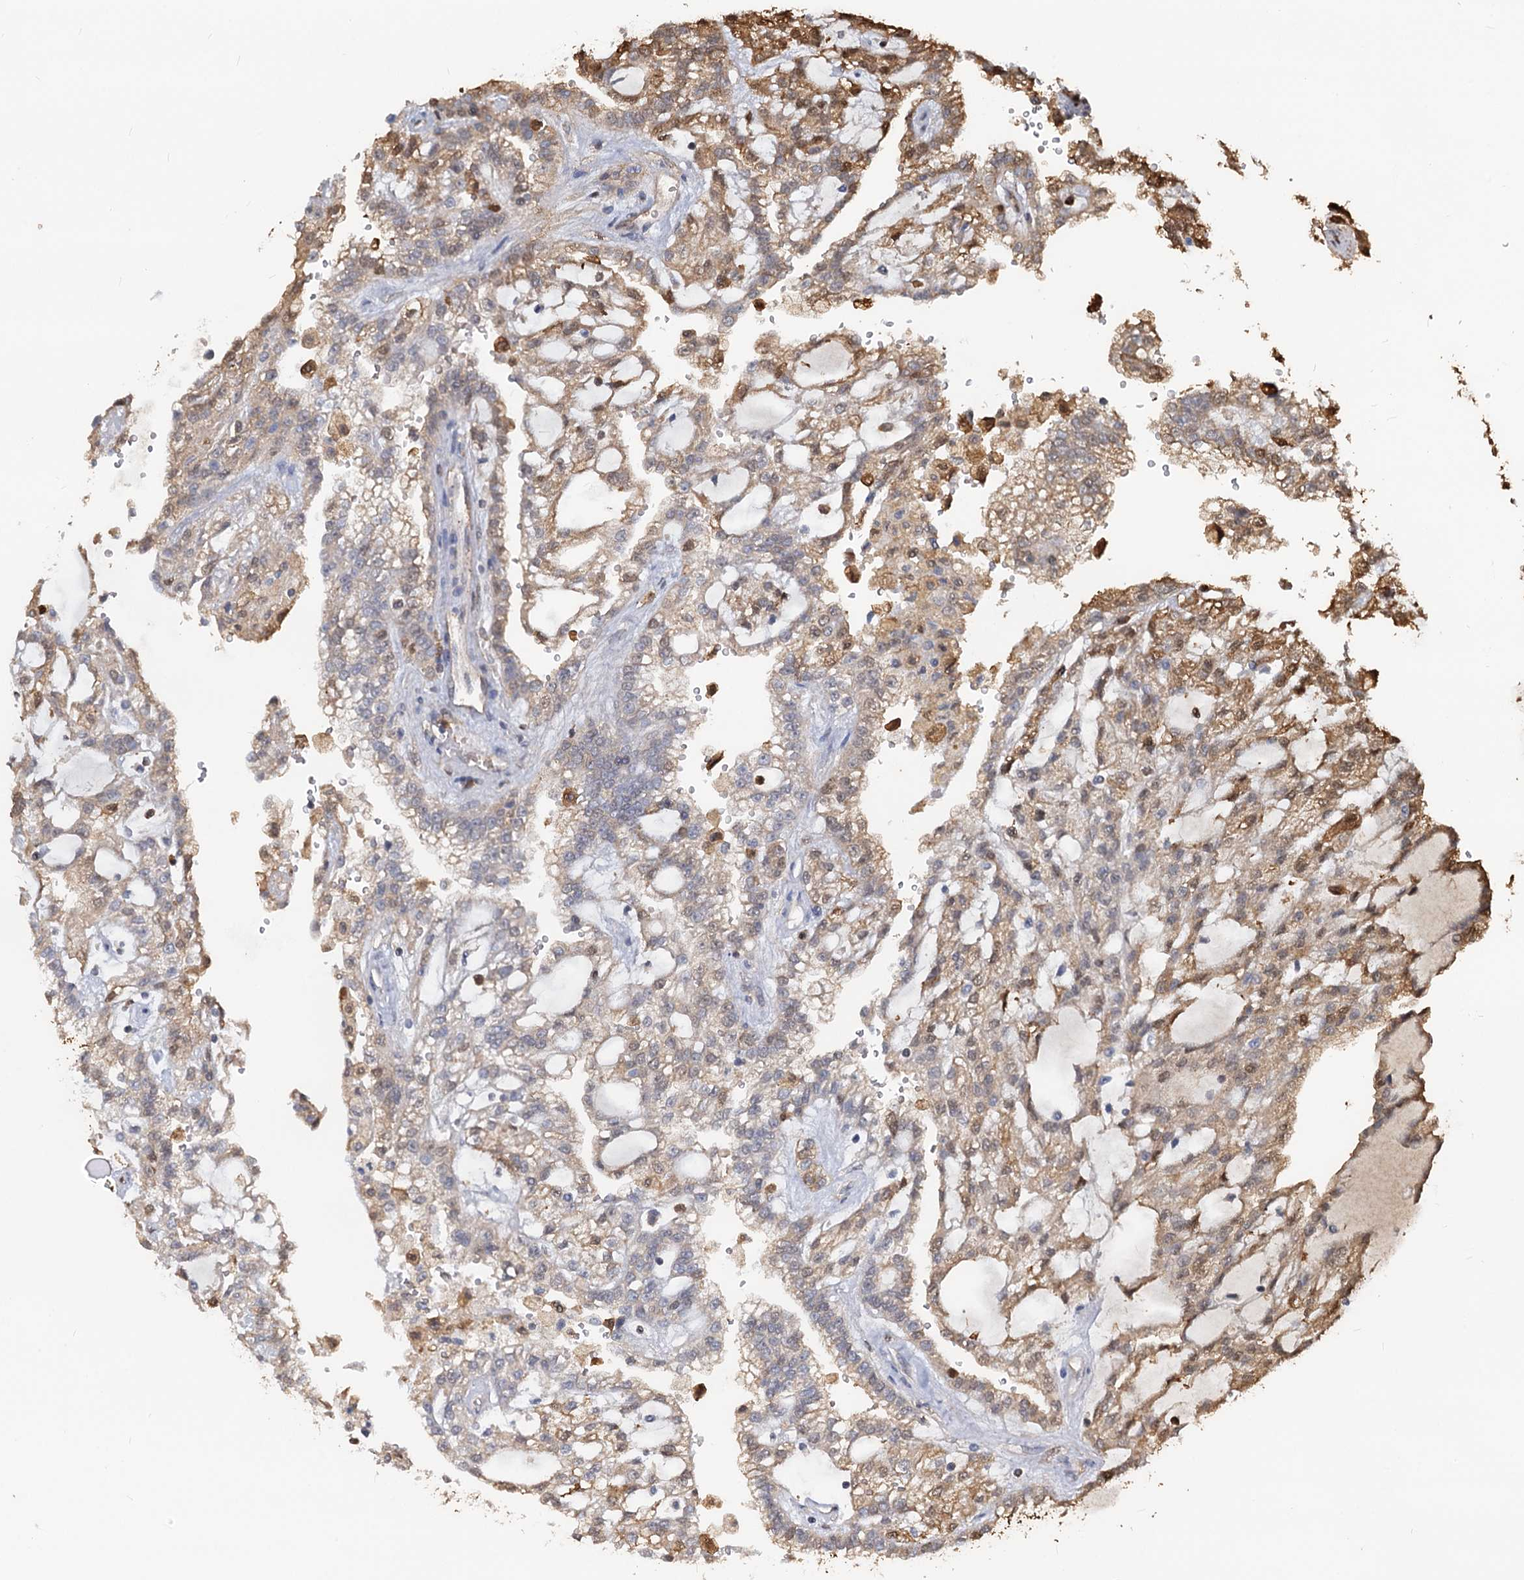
{"staining": {"intensity": "moderate", "quantity": ">75%", "location": "cytoplasmic/membranous,nuclear"}, "tissue": "renal cancer", "cell_type": "Tumor cells", "image_type": "cancer", "snomed": [{"axis": "morphology", "description": "Adenocarcinoma, NOS"}, {"axis": "topography", "description": "Kidney"}], "caption": "Brown immunohistochemical staining in renal adenocarcinoma demonstrates moderate cytoplasmic/membranous and nuclear positivity in about >75% of tumor cells.", "gene": "S100A6", "patient": {"sex": "male", "age": 63}}